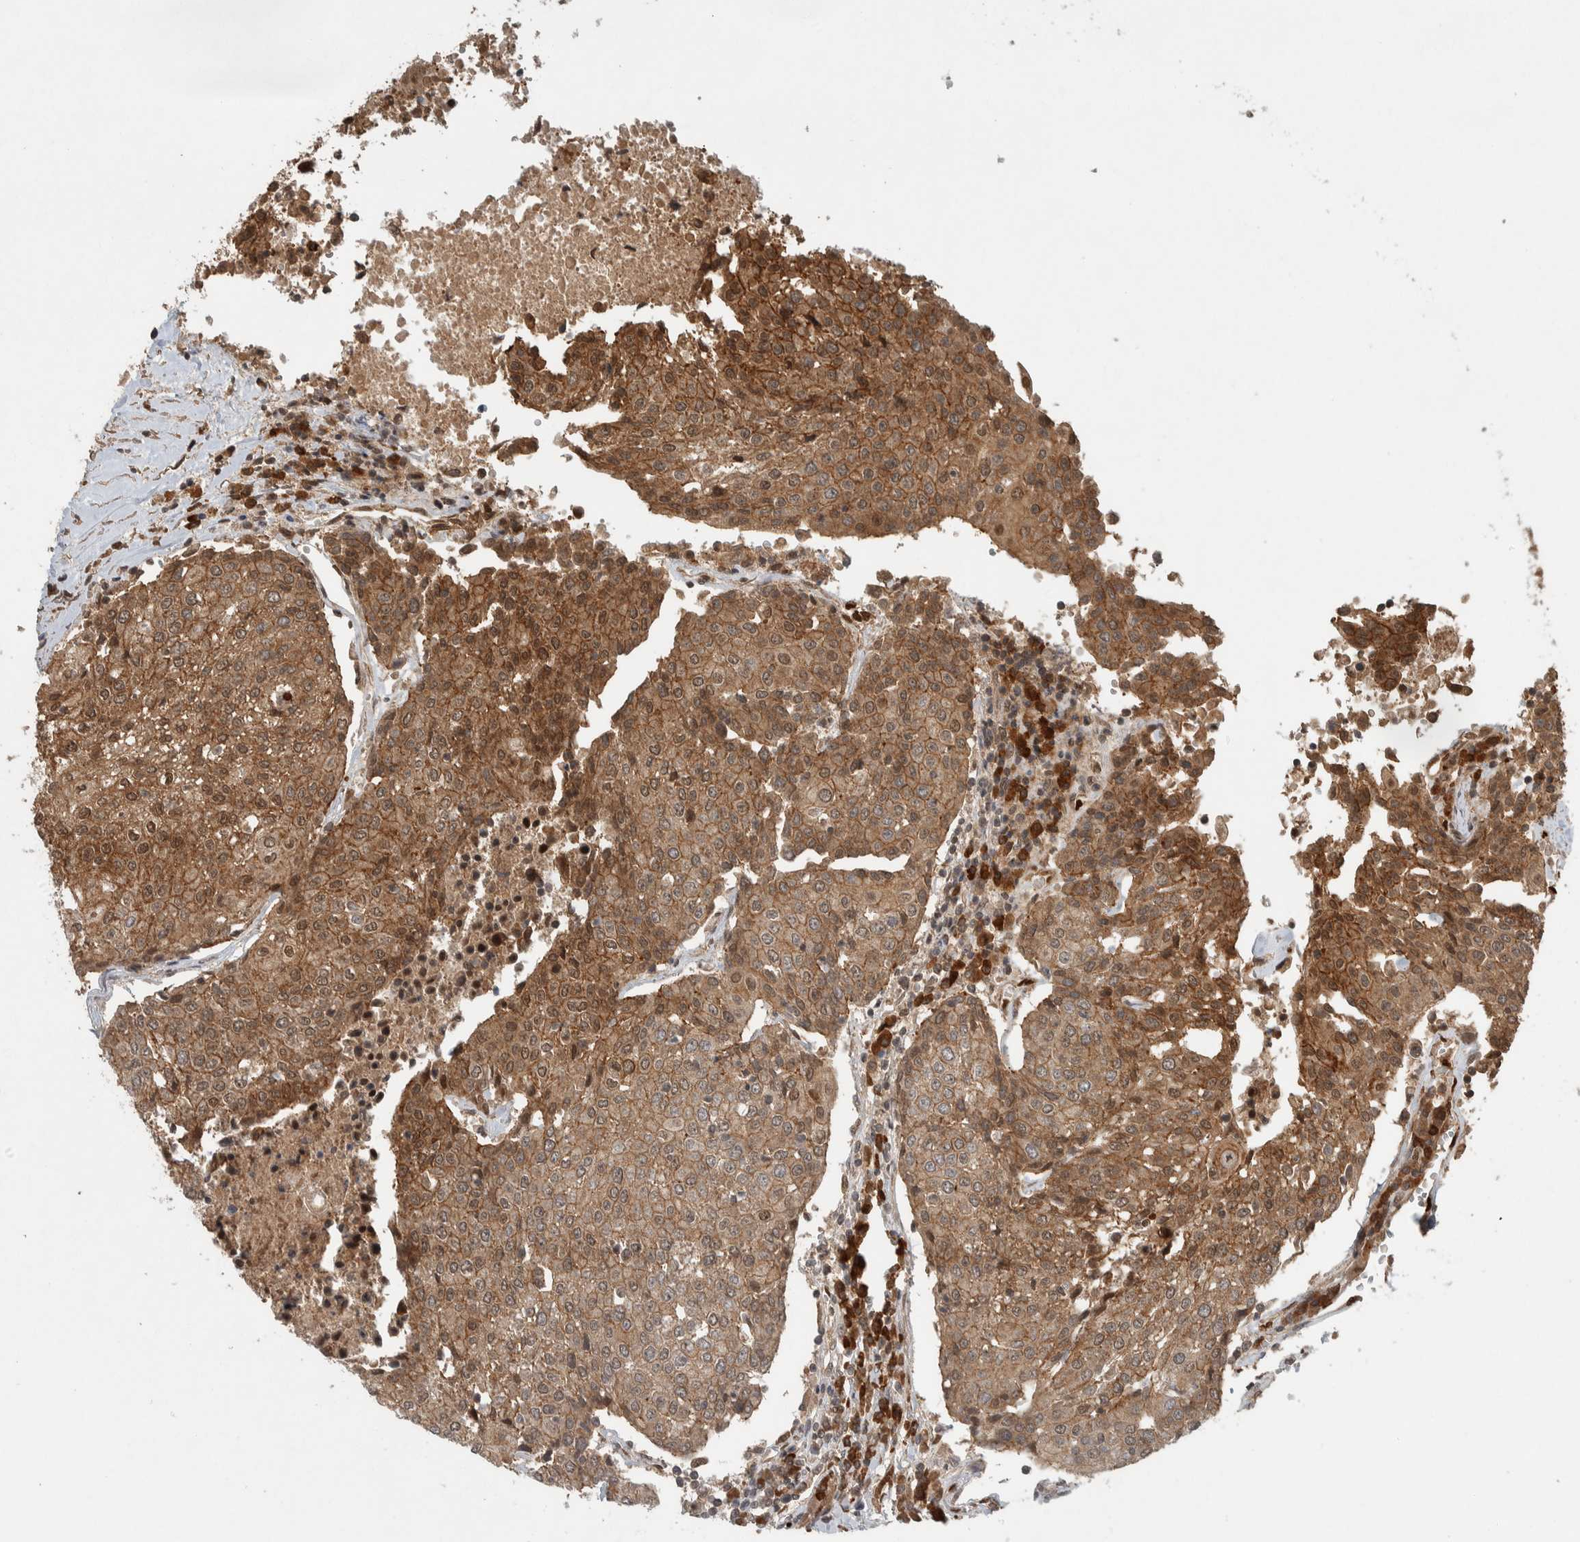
{"staining": {"intensity": "moderate", "quantity": ">75%", "location": "cytoplasmic/membranous,nuclear"}, "tissue": "urothelial cancer", "cell_type": "Tumor cells", "image_type": "cancer", "snomed": [{"axis": "morphology", "description": "Urothelial carcinoma, High grade"}, {"axis": "topography", "description": "Urinary bladder"}], "caption": "Moderate cytoplasmic/membranous and nuclear positivity is identified in approximately >75% of tumor cells in urothelial cancer.", "gene": "CNTROB", "patient": {"sex": "female", "age": 85}}